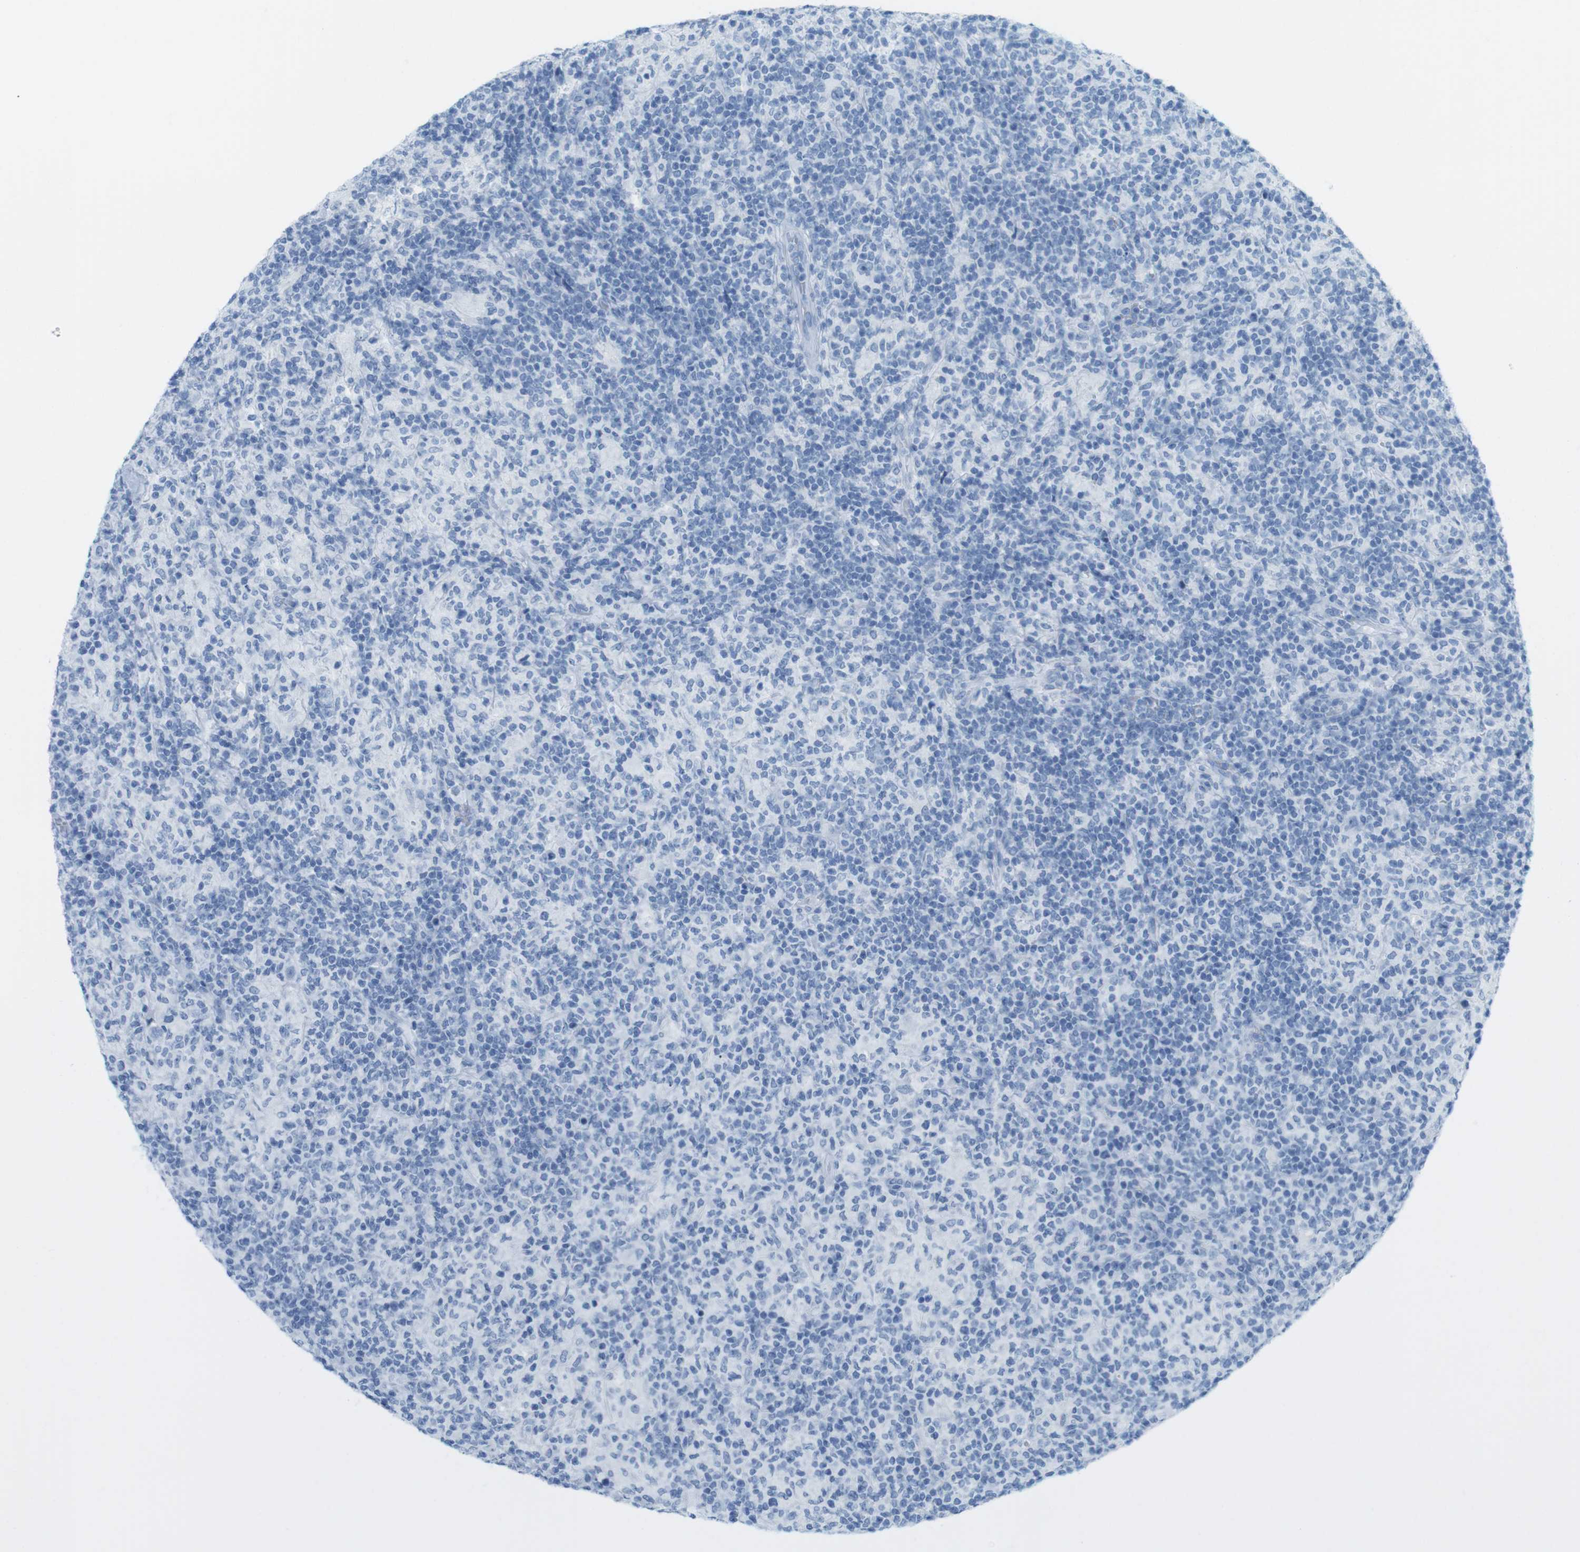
{"staining": {"intensity": "negative", "quantity": "none", "location": "none"}, "tissue": "lymphoma", "cell_type": "Tumor cells", "image_type": "cancer", "snomed": [{"axis": "morphology", "description": "Hodgkin's disease, NOS"}, {"axis": "topography", "description": "Lymph node"}], "caption": "A photomicrograph of Hodgkin's disease stained for a protein displays no brown staining in tumor cells. (IHC, brightfield microscopy, high magnification).", "gene": "TNNT2", "patient": {"sex": "male", "age": 70}}